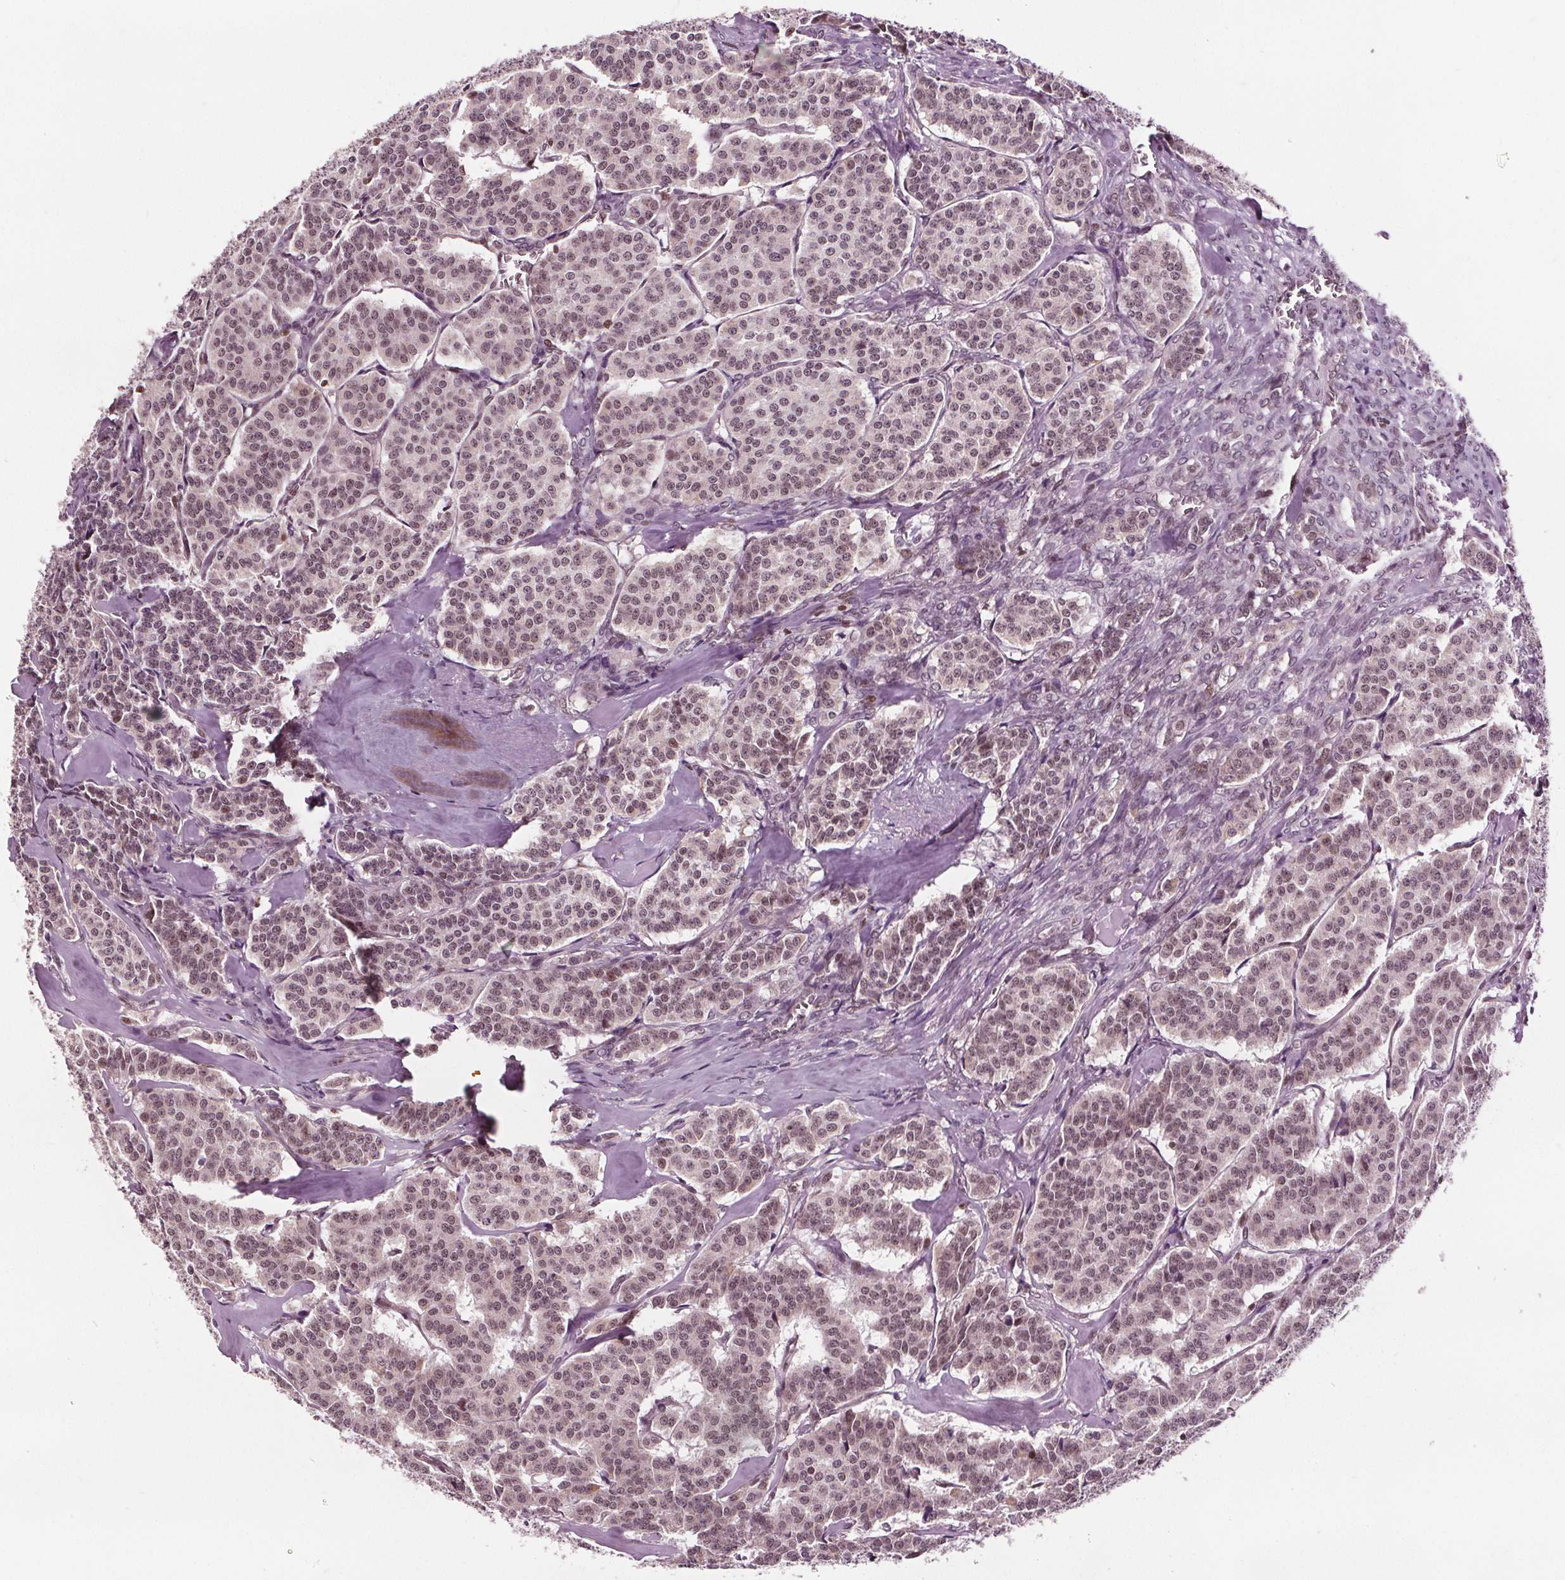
{"staining": {"intensity": "moderate", "quantity": ">75%", "location": "nuclear"}, "tissue": "carcinoid", "cell_type": "Tumor cells", "image_type": "cancer", "snomed": [{"axis": "morphology", "description": "Carcinoid, malignant, NOS"}, {"axis": "topography", "description": "Lung"}], "caption": "A high-resolution image shows immunohistochemistry staining of carcinoid, which demonstrates moderate nuclear staining in approximately >75% of tumor cells.", "gene": "DDX11", "patient": {"sex": "female", "age": 46}}